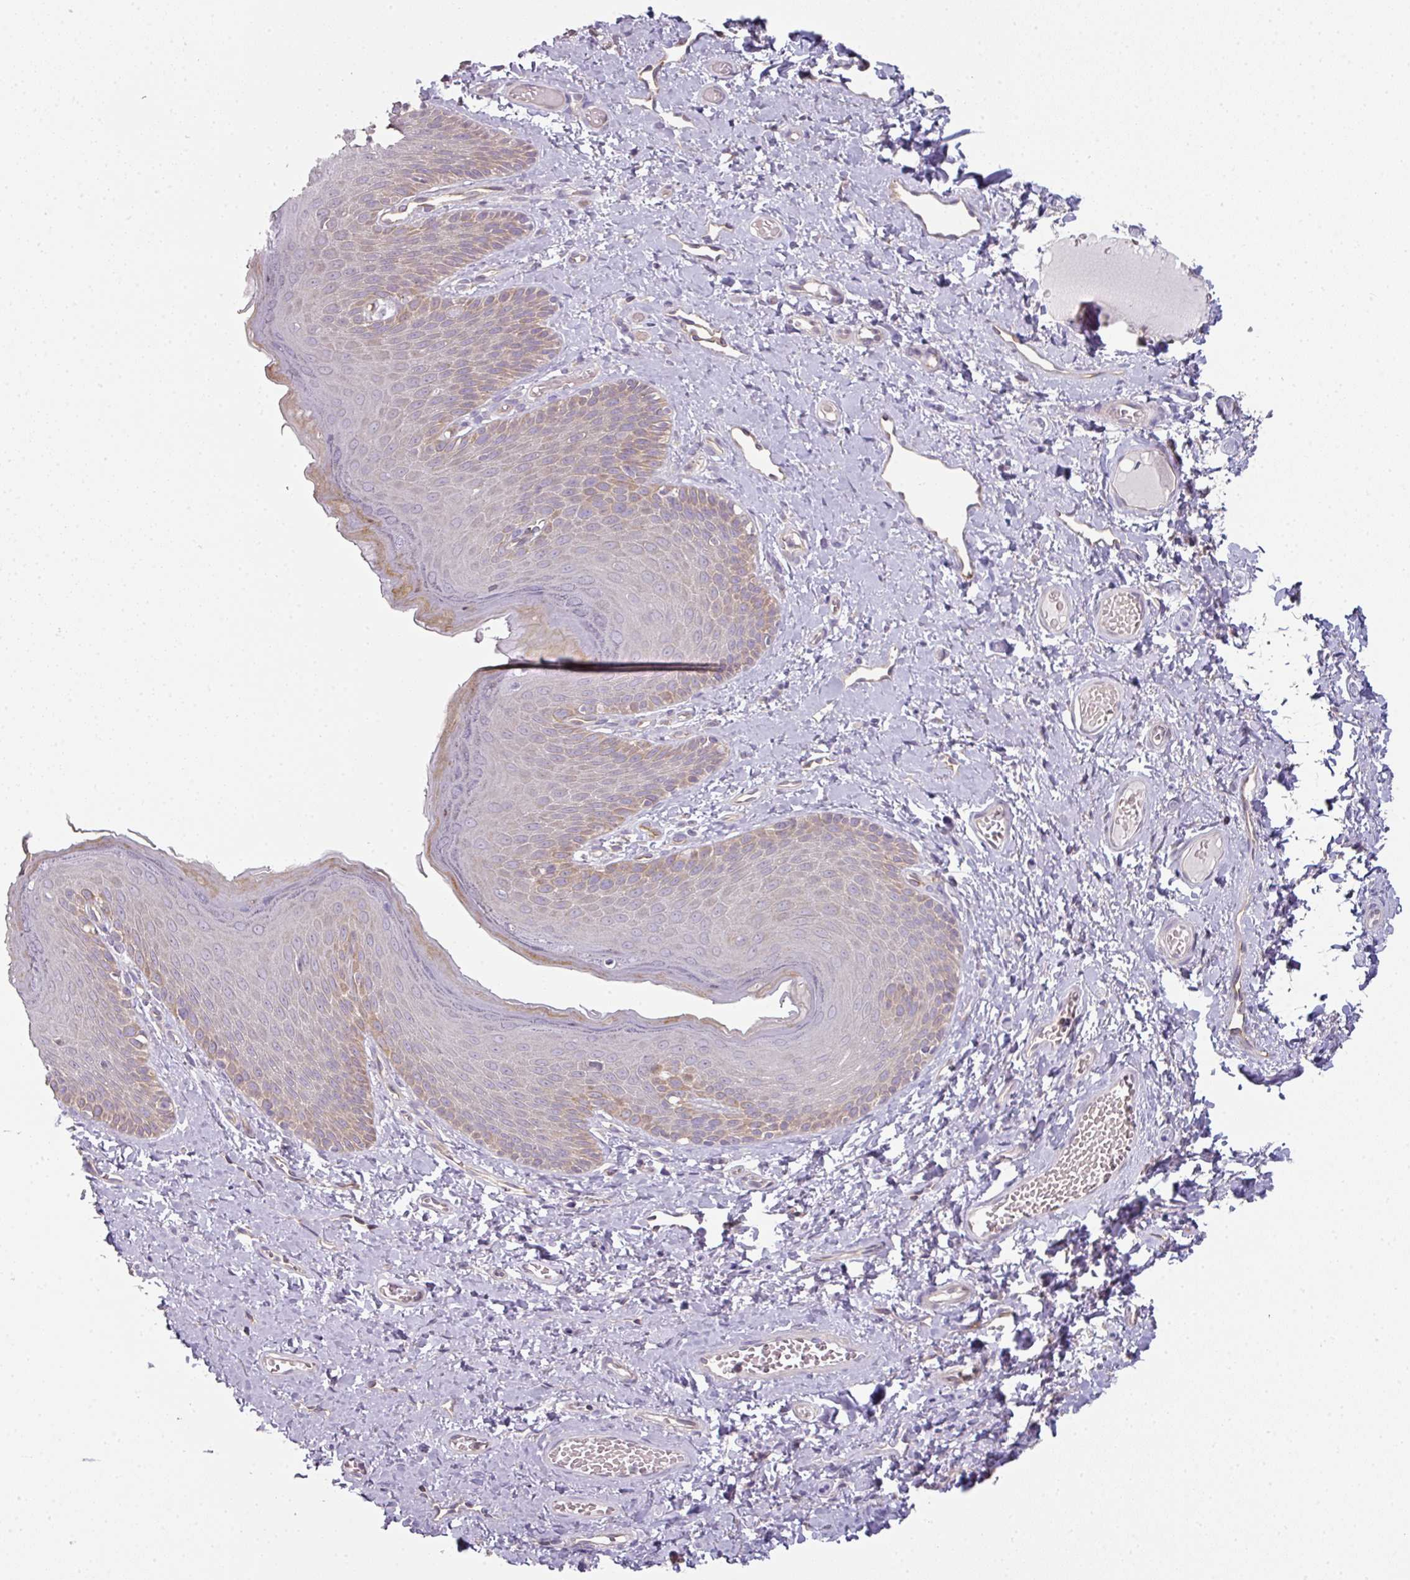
{"staining": {"intensity": "moderate", "quantity": "<25%", "location": "cytoplasmic/membranous"}, "tissue": "skin", "cell_type": "Epidermal cells", "image_type": "normal", "snomed": [{"axis": "morphology", "description": "Normal tissue, NOS"}, {"axis": "topography", "description": "Anal"}], "caption": "Protein staining reveals moderate cytoplasmic/membranous staining in about <25% of epidermal cells in normal skin. (brown staining indicates protein expression, while blue staining denotes nuclei).", "gene": "C19orf33", "patient": {"sex": "female", "age": 40}}